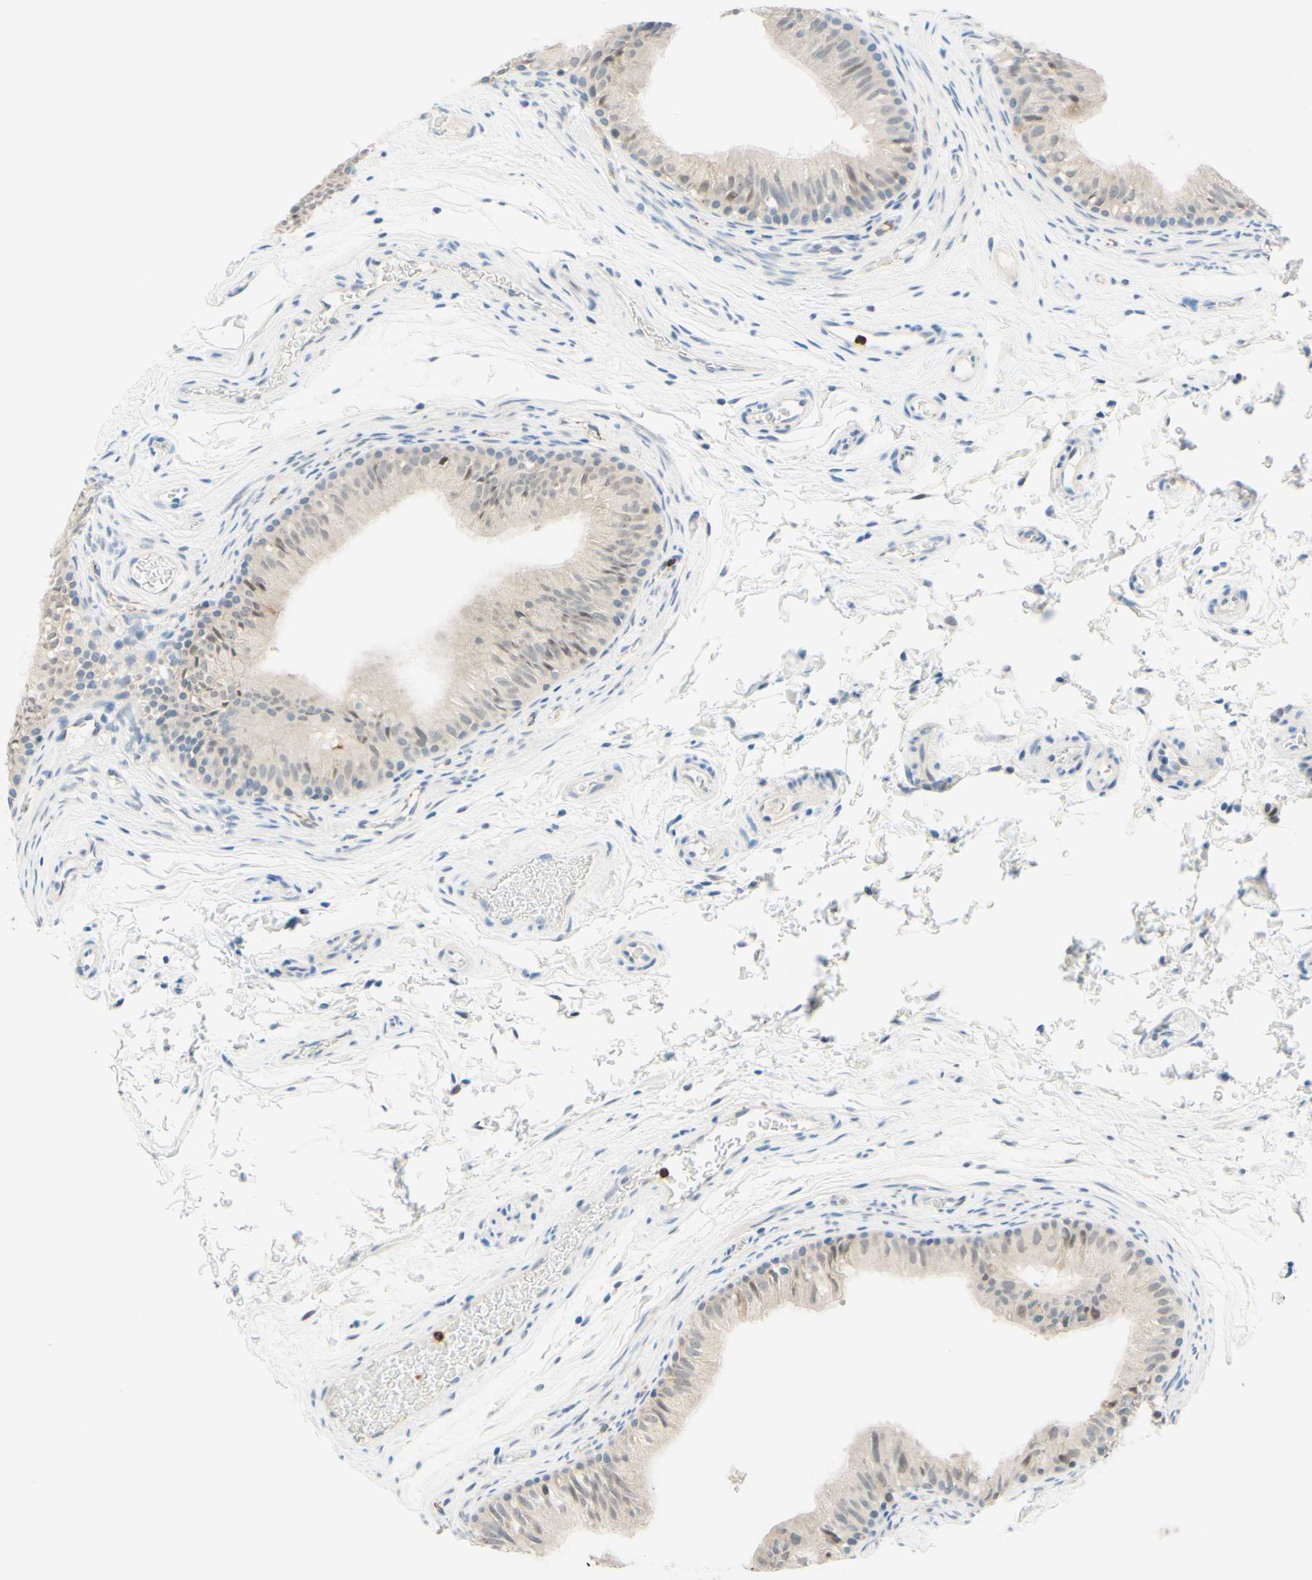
{"staining": {"intensity": "weak", "quantity": ">75%", "location": "cytoplasmic/membranous"}, "tissue": "epididymis", "cell_type": "Glandular cells", "image_type": "normal", "snomed": [{"axis": "morphology", "description": "Normal tissue, NOS"}, {"axis": "topography", "description": "Epididymis"}], "caption": "Immunohistochemical staining of unremarkable epididymis shows low levels of weak cytoplasmic/membranous expression in approximately >75% of glandular cells.", "gene": "TREM2", "patient": {"sex": "male", "age": 36}}